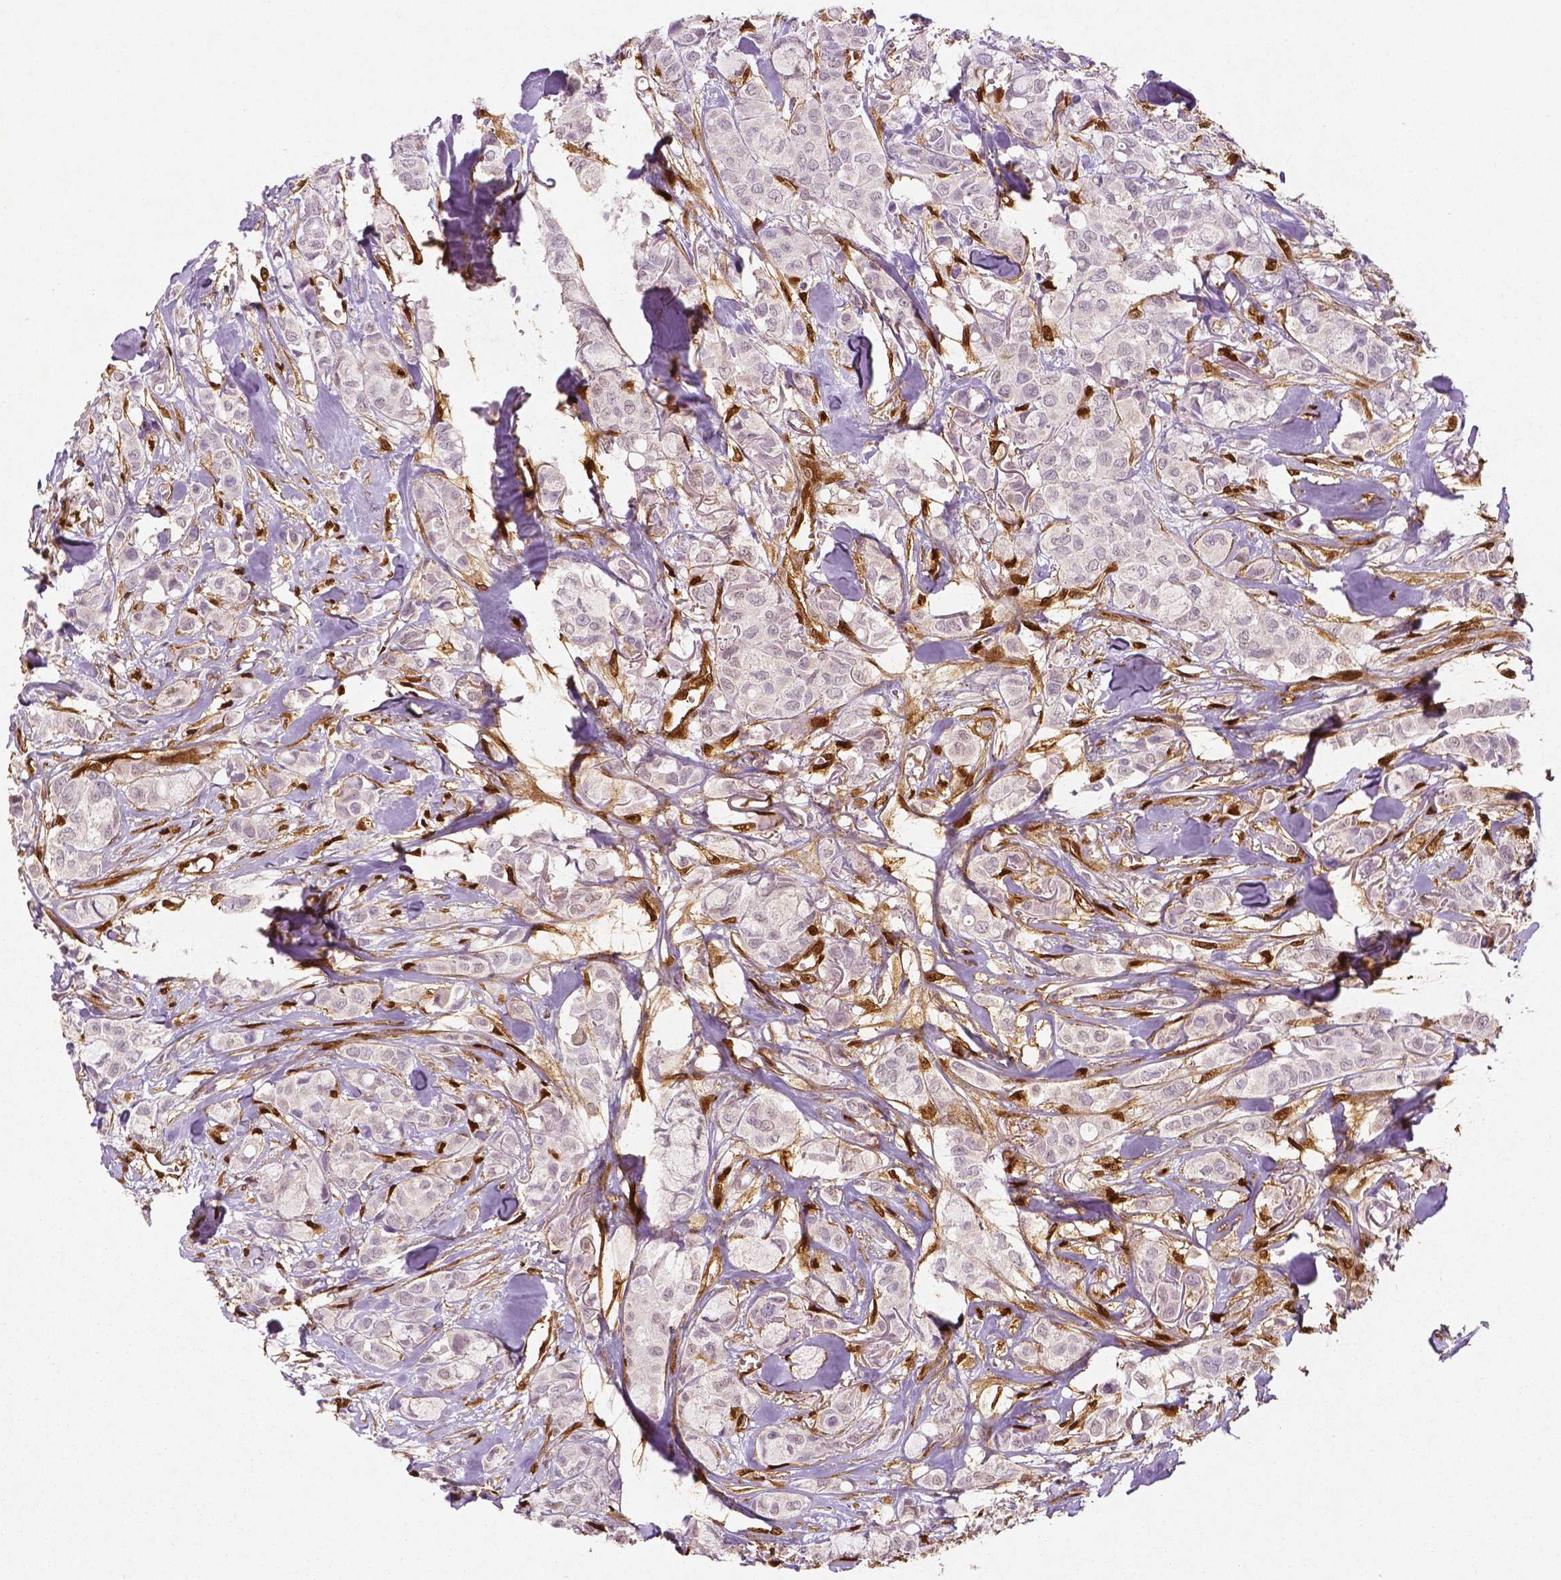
{"staining": {"intensity": "negative", "quantity": "none", "location": "none"}, "tissue": "breast cancer", "cell_type": "Tumor cells", "image_type": "cancer", "snomed": [{"axis": "morphology", "description": "Duct carcinoma"}, {"axis": "topography", "description": "Breast"}], "caption": "This is an IHC micrograph of human infiltrating ductal carcinoma (breast). There is no expression in tumor cells.", "gene": "WWTR1", "patient": {"sex": "female", "age": 85}}